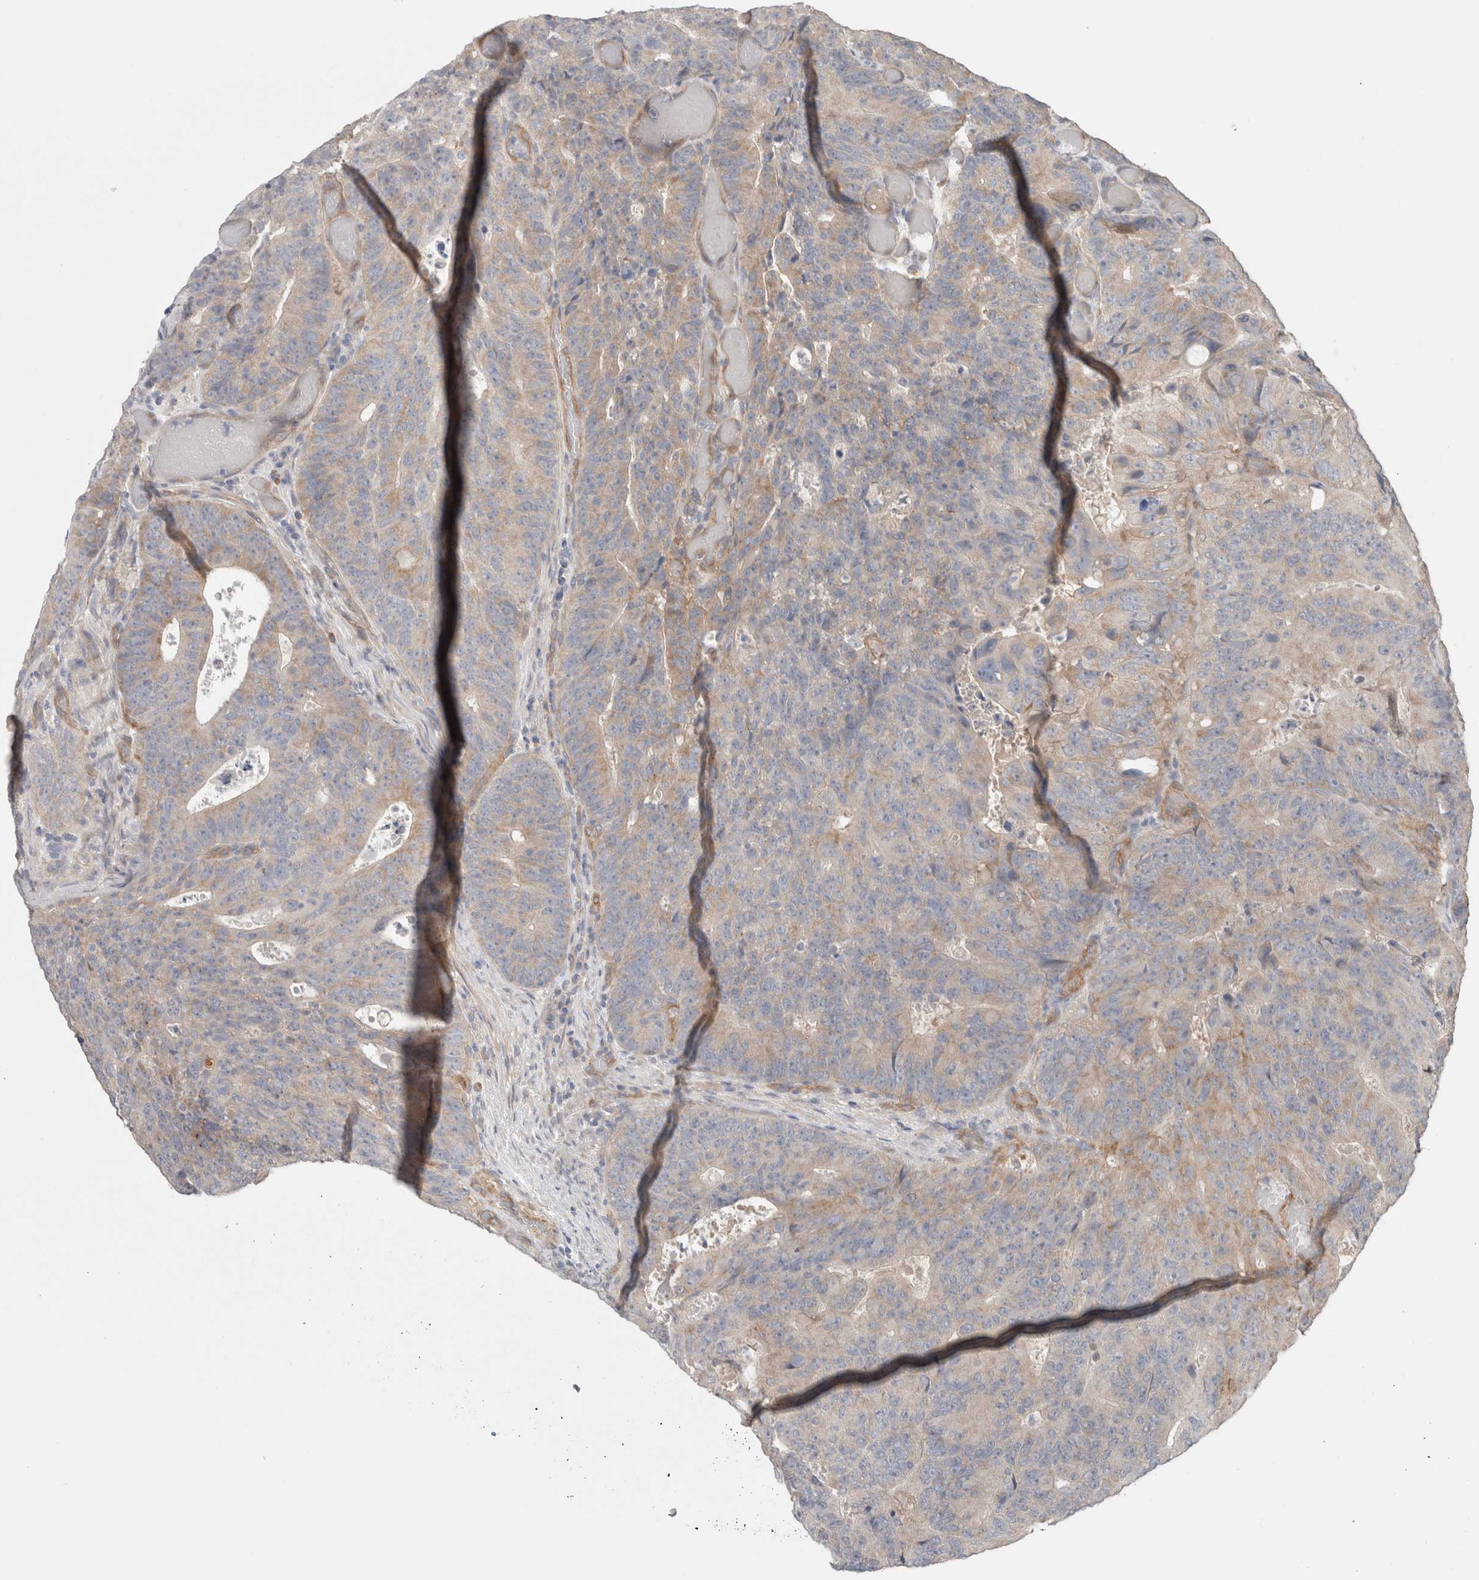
{"staining": {"intensity": "weak", "quantity": "25%-75%", "location": "cytoplasmic/membranous"}, "tissue": "colorectal cancer", "cell_type": "Tumor cells", "image_type": "cancer", "snomed": [{"axis": "morphology", "description": "Adenocarcinoma, NOS"}, {"axis": "topography", "description": "Colon"}], "caption": "Adenocarcinoma (colorectal) stained with DAB immunohistochemistry demonstrates low levels of weak cytoplasmic/membranous positivity in approximately 25%-75% of tumor cells.", "gene": "RASAL2", "patient": {"sex": "male", "age": 87}}